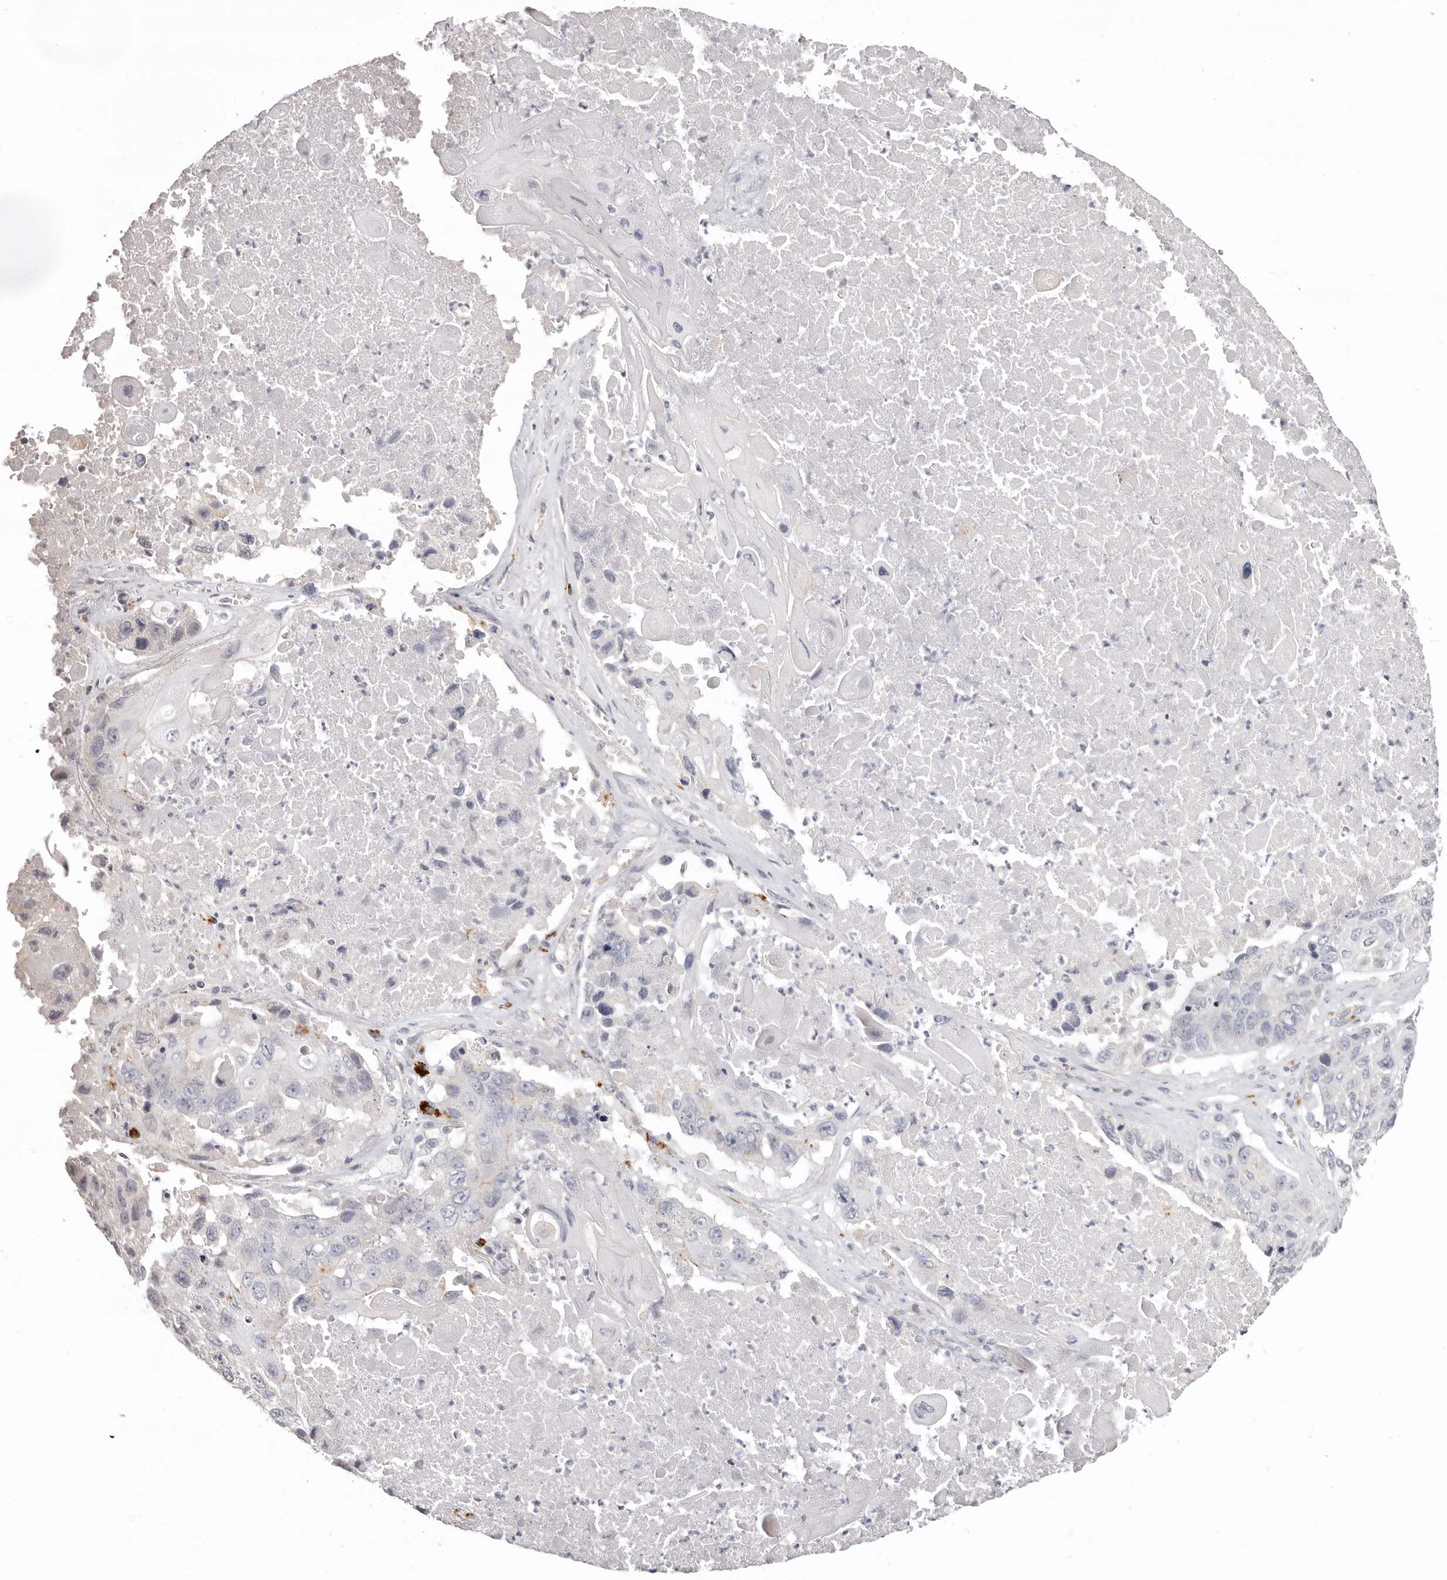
{"staining": {"intensity": "negative", "quantity": "none", "location": "none"}, "tissue": "lung cancer", "cell_type": "Tumor cells", "image_type": "cancer", "snomed": [{"axis": "morphology", "description": "Squamous cell carcinoma, NOS"}, {"axis": "topography", "description": "Lung"}], "caption": "Lung cancer (squamous cell carcinoma) was stained to show a protein in brown. There is no significant expression in tumor cells.", "gene": "PCDHB6", "patient": {"sex": "male", "age": 61}}